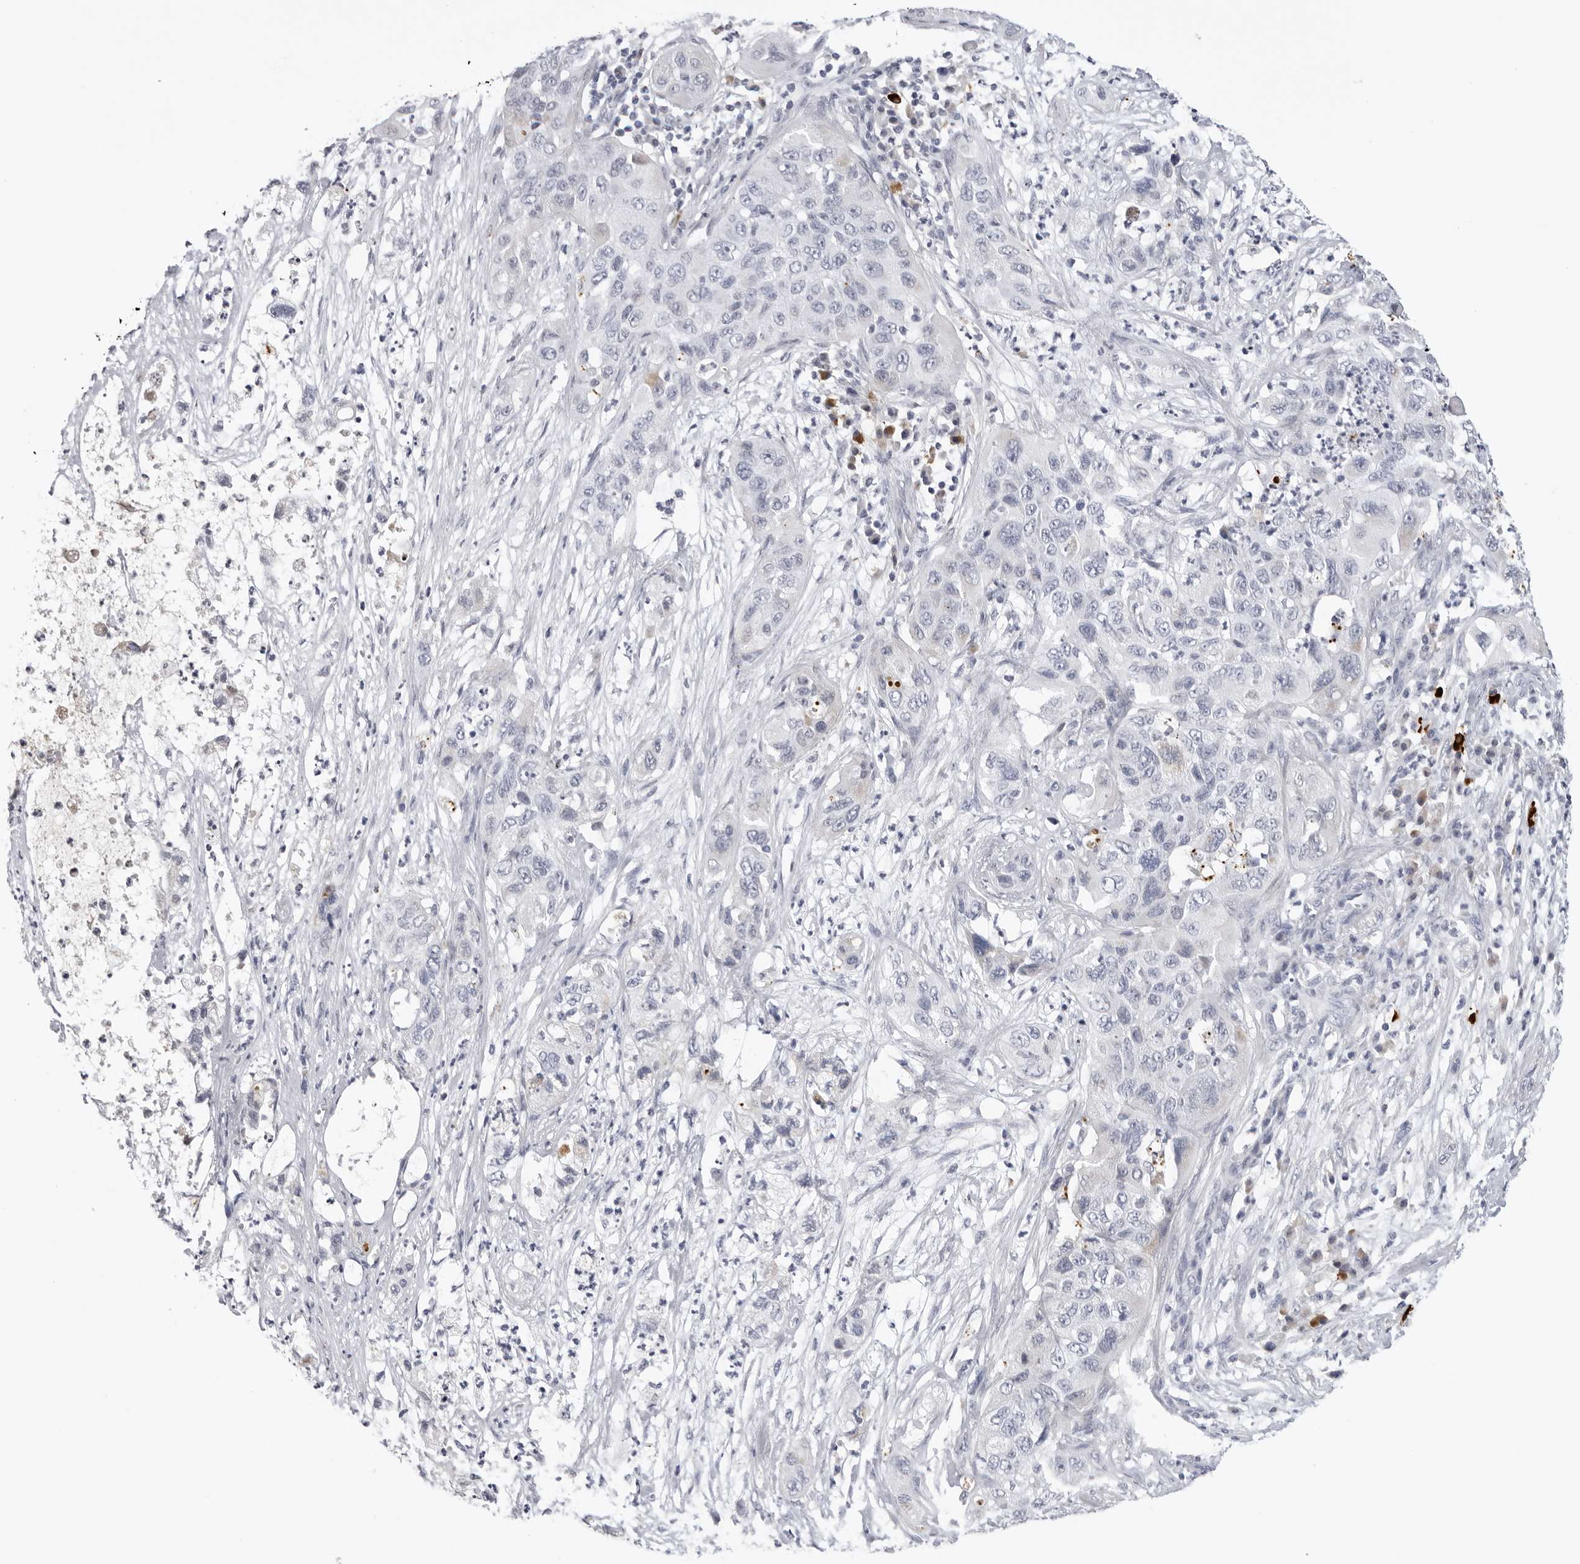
{"staining": {"intensity": "negative", "quantity": "none", "location": "none"}, "tissue": "pancreatic cancer", "cell_type": "Tumor cells", "image_type": "cancer", "snomed": [{"axis": "morphology", "description": "Adenocarcinoma, NOS"}, {"axis": "topography", "description": "Pancreas"}], "caption": "Immunohistochemistry histopathology image of pancreatic adenocarcinoma stained for a protein (brown), which shows no staining in tumor cells.", "gene": "ZNF502", "patient": {"sex": "female", "age": 78}}